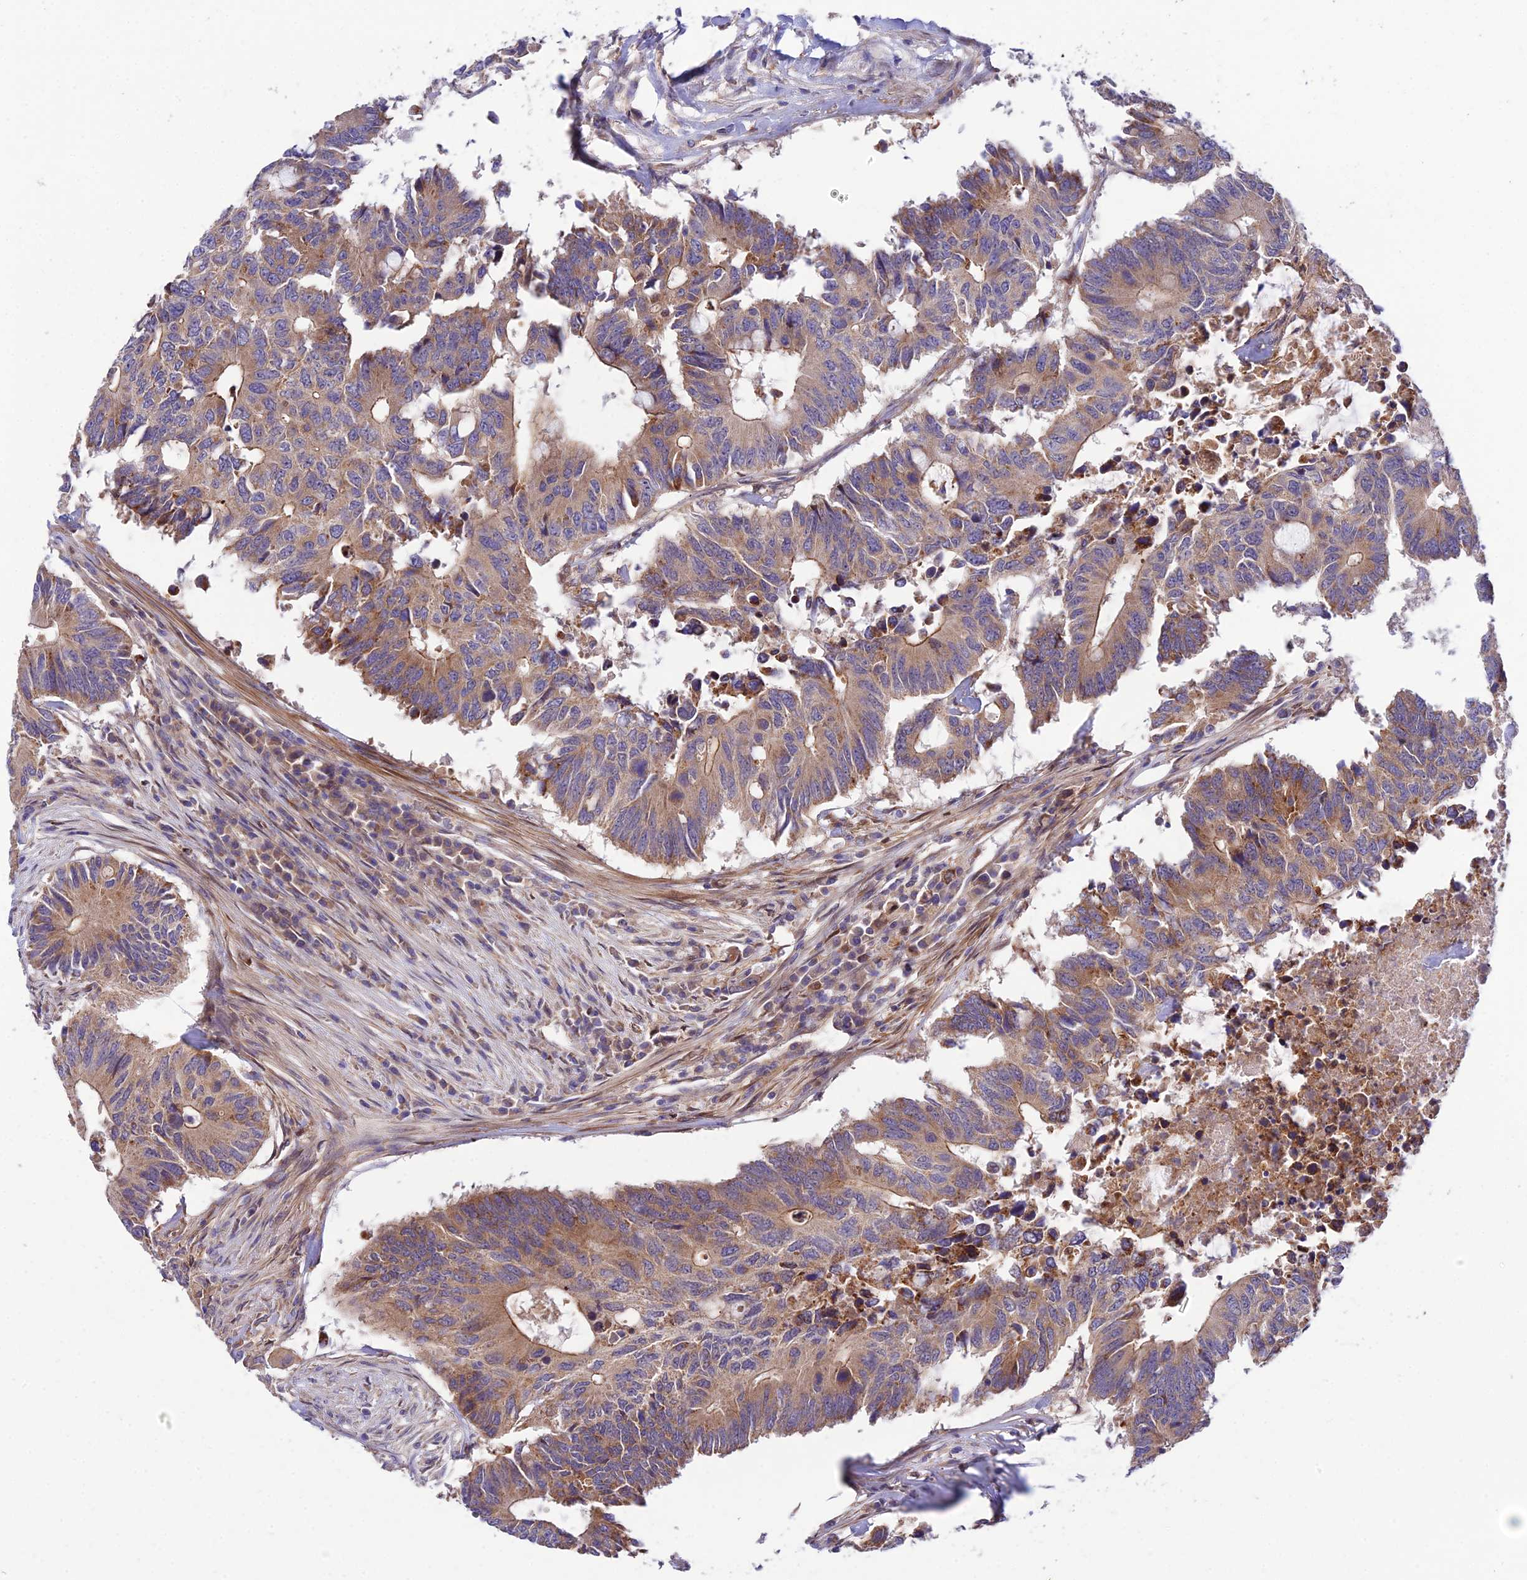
{"staining": {"intensity": "moderate", "quantity": ">75%", "location": "cytoplasmic/membranous"}, "tissue": "colorectal cancer", "cell_type": "Tumor cells", "image_type": "cancer", "snomed": [{"axis": "morphology", "description": "Adenocarcinoma, NOS"}, {"axis": "topography", "description": "Colon"}], "caption": "This photomicrograph demonstrates immunohistochemistry staining of human colorectal cancer, with medium moderate cytoplasmic/membranous expression in about >75% of tumor cells.", "gene": "TRIM43B", "patient": {"sex": "male", "age": 71}}